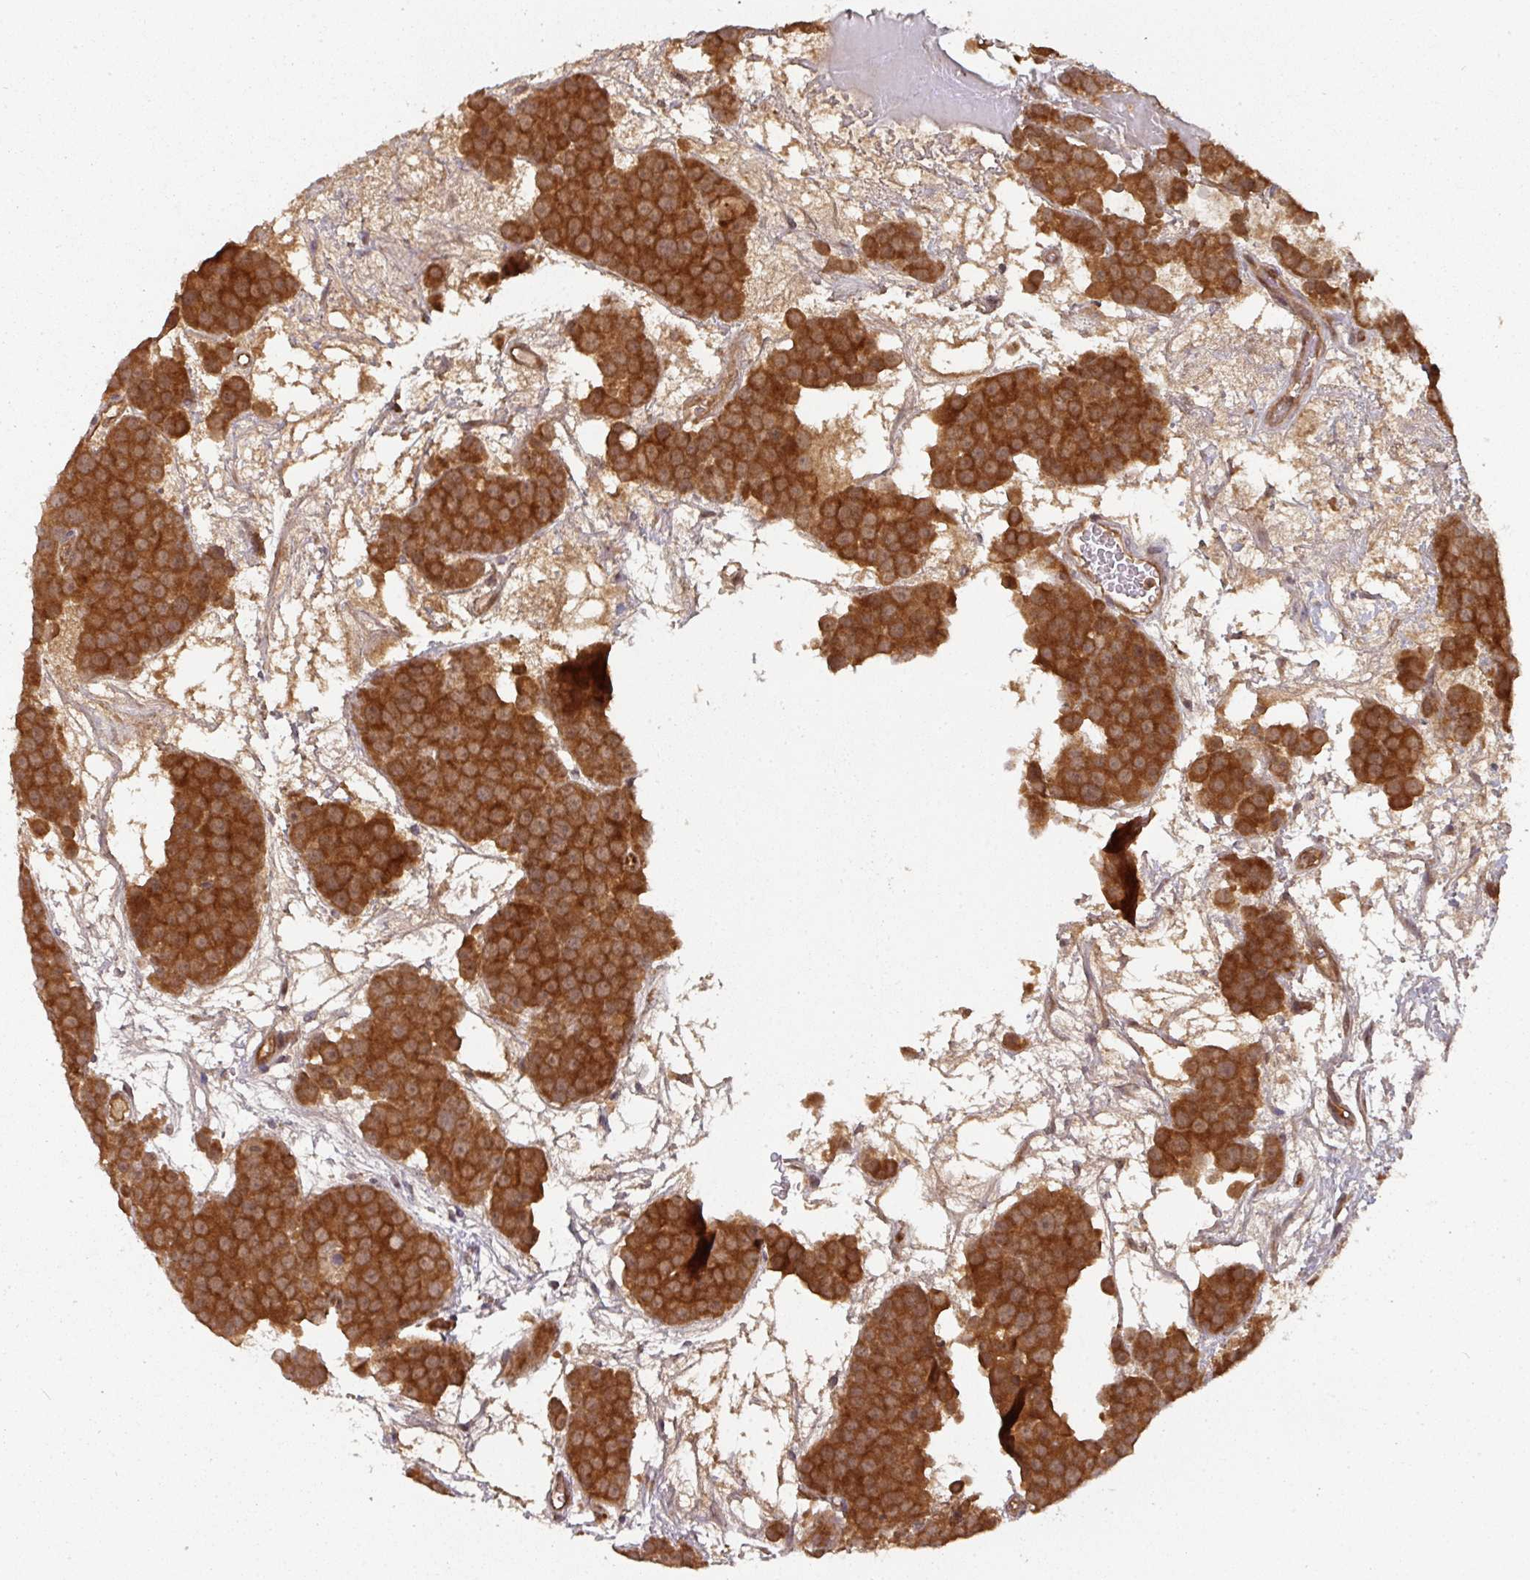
{"staining": {"intensity": "strong", "quantity": ">75%", "location": "cytoplasmic/membranous"}, "tissue": "testis cancer", "cell_type": "Tumor cells", "image_type": "cancer", "snomed": [{"axis": "morphology", "description": "Seminoma, NOS"}, {"axis": "topography", "description": "Testis"}], "caption": "A micrograph of human testis cancer stained for a protein displays strong cytoplasmic/membranous brown staining in tumor cells. The protein is stained brown, and the nuclei are stained in blue (DAB IHC with brightfield microscopy, high magnification).", "gene": "EIF4EBP2", "patient": {"sex": "male", "age": 71}}